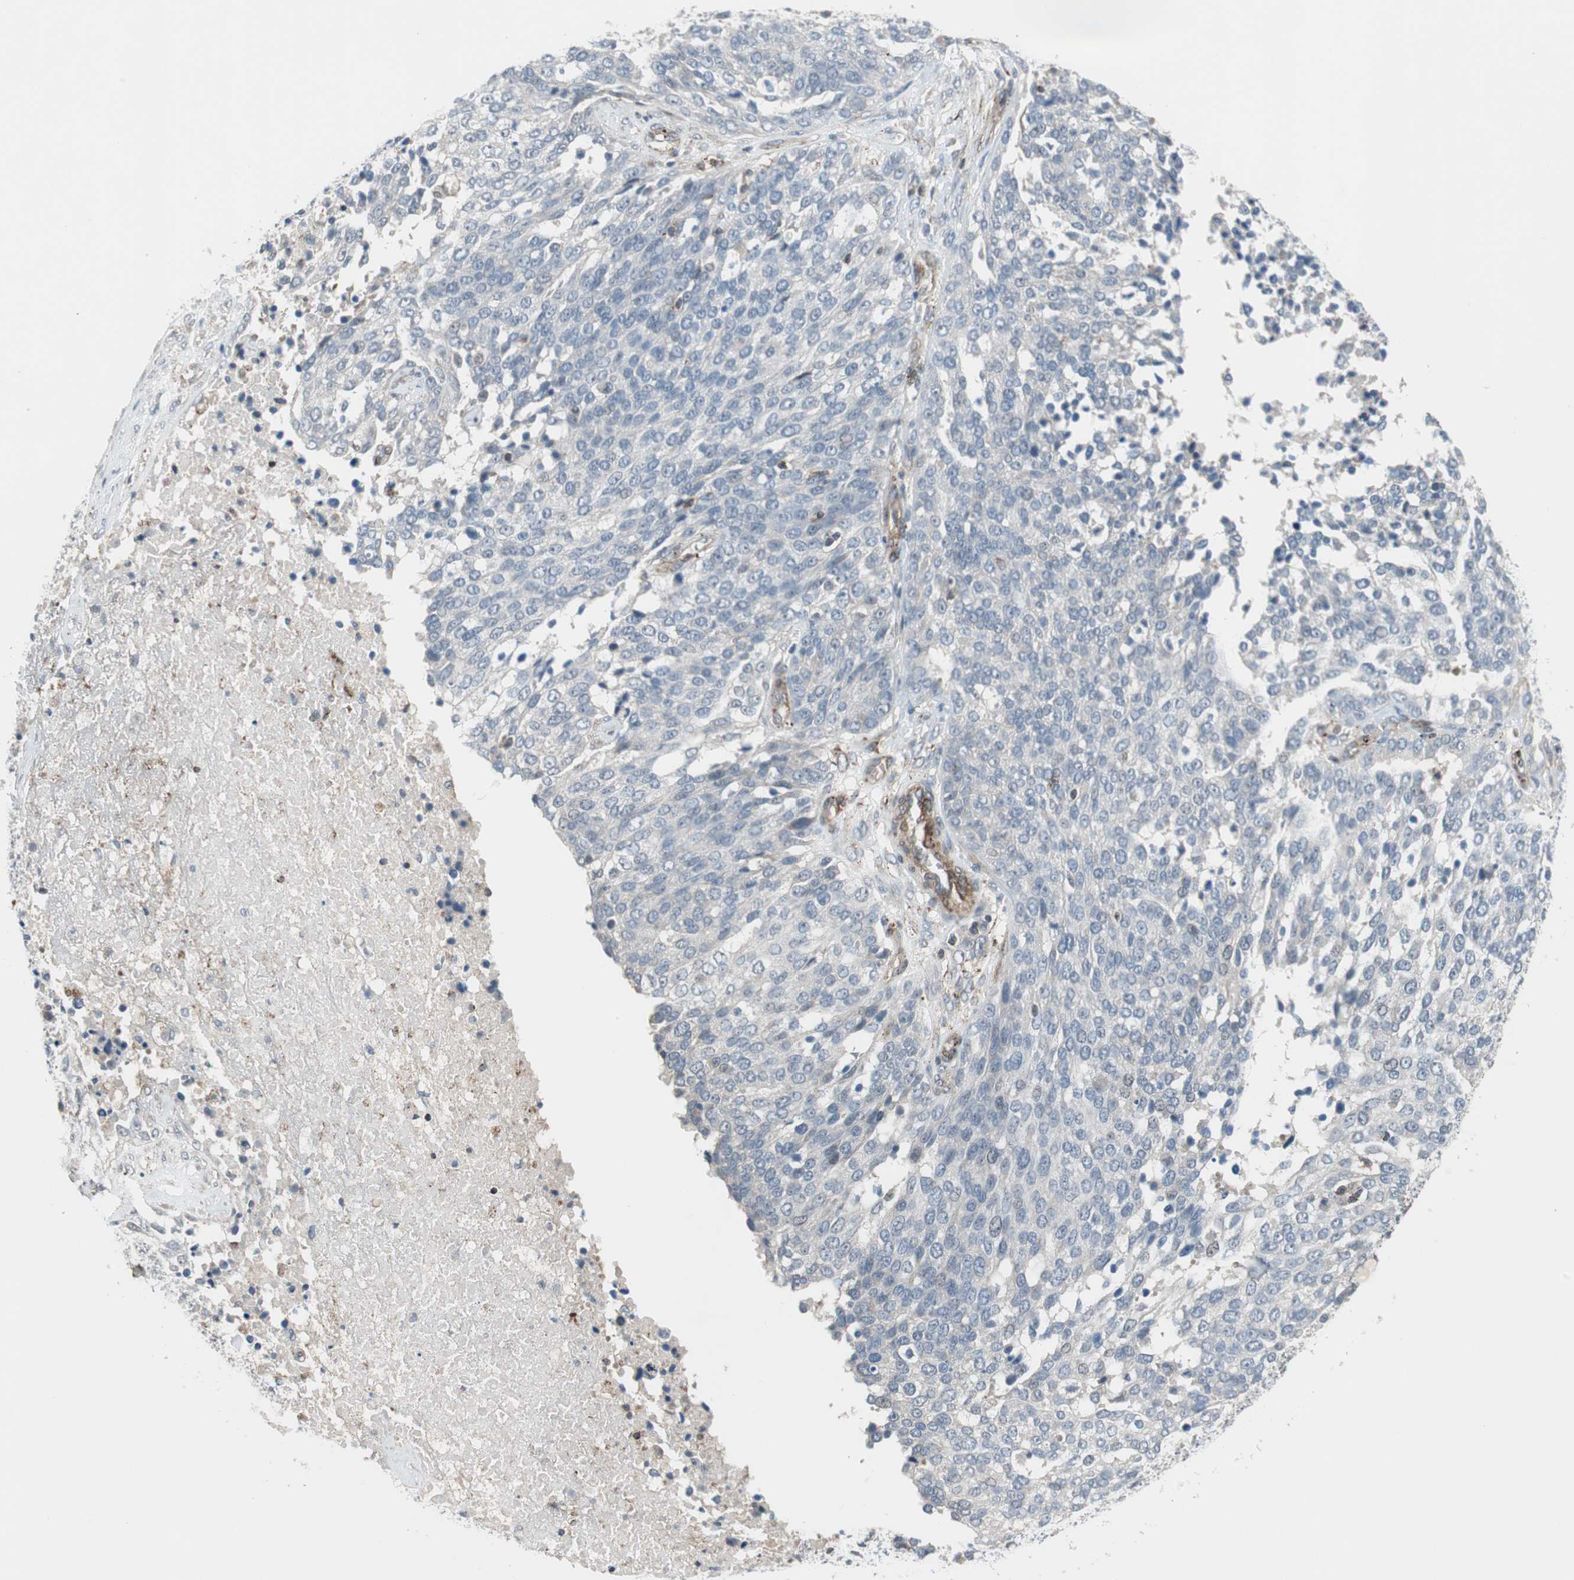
{"staining": {"intensity": "negative", "quantity": "none", "location": "none"}, "tissue": "ovarian cancer", "cell_type": "Tumor cells", "image_type": "cancer", "snomed": [{"axis": "morphology", "description": "Cystadenocarcinoma, serous, NOS"}, {"axis": "topography", "description": "Ovary"}], "caption": "Immunohistochemistry photomicrograph of ovarian cancer (serous cystadenocarcinoma) stained for a protein (brown), which exhibits no positivity in tumor cells.", "gene": "GRHL1", "patient": {"sex": "female", "age": 44}}